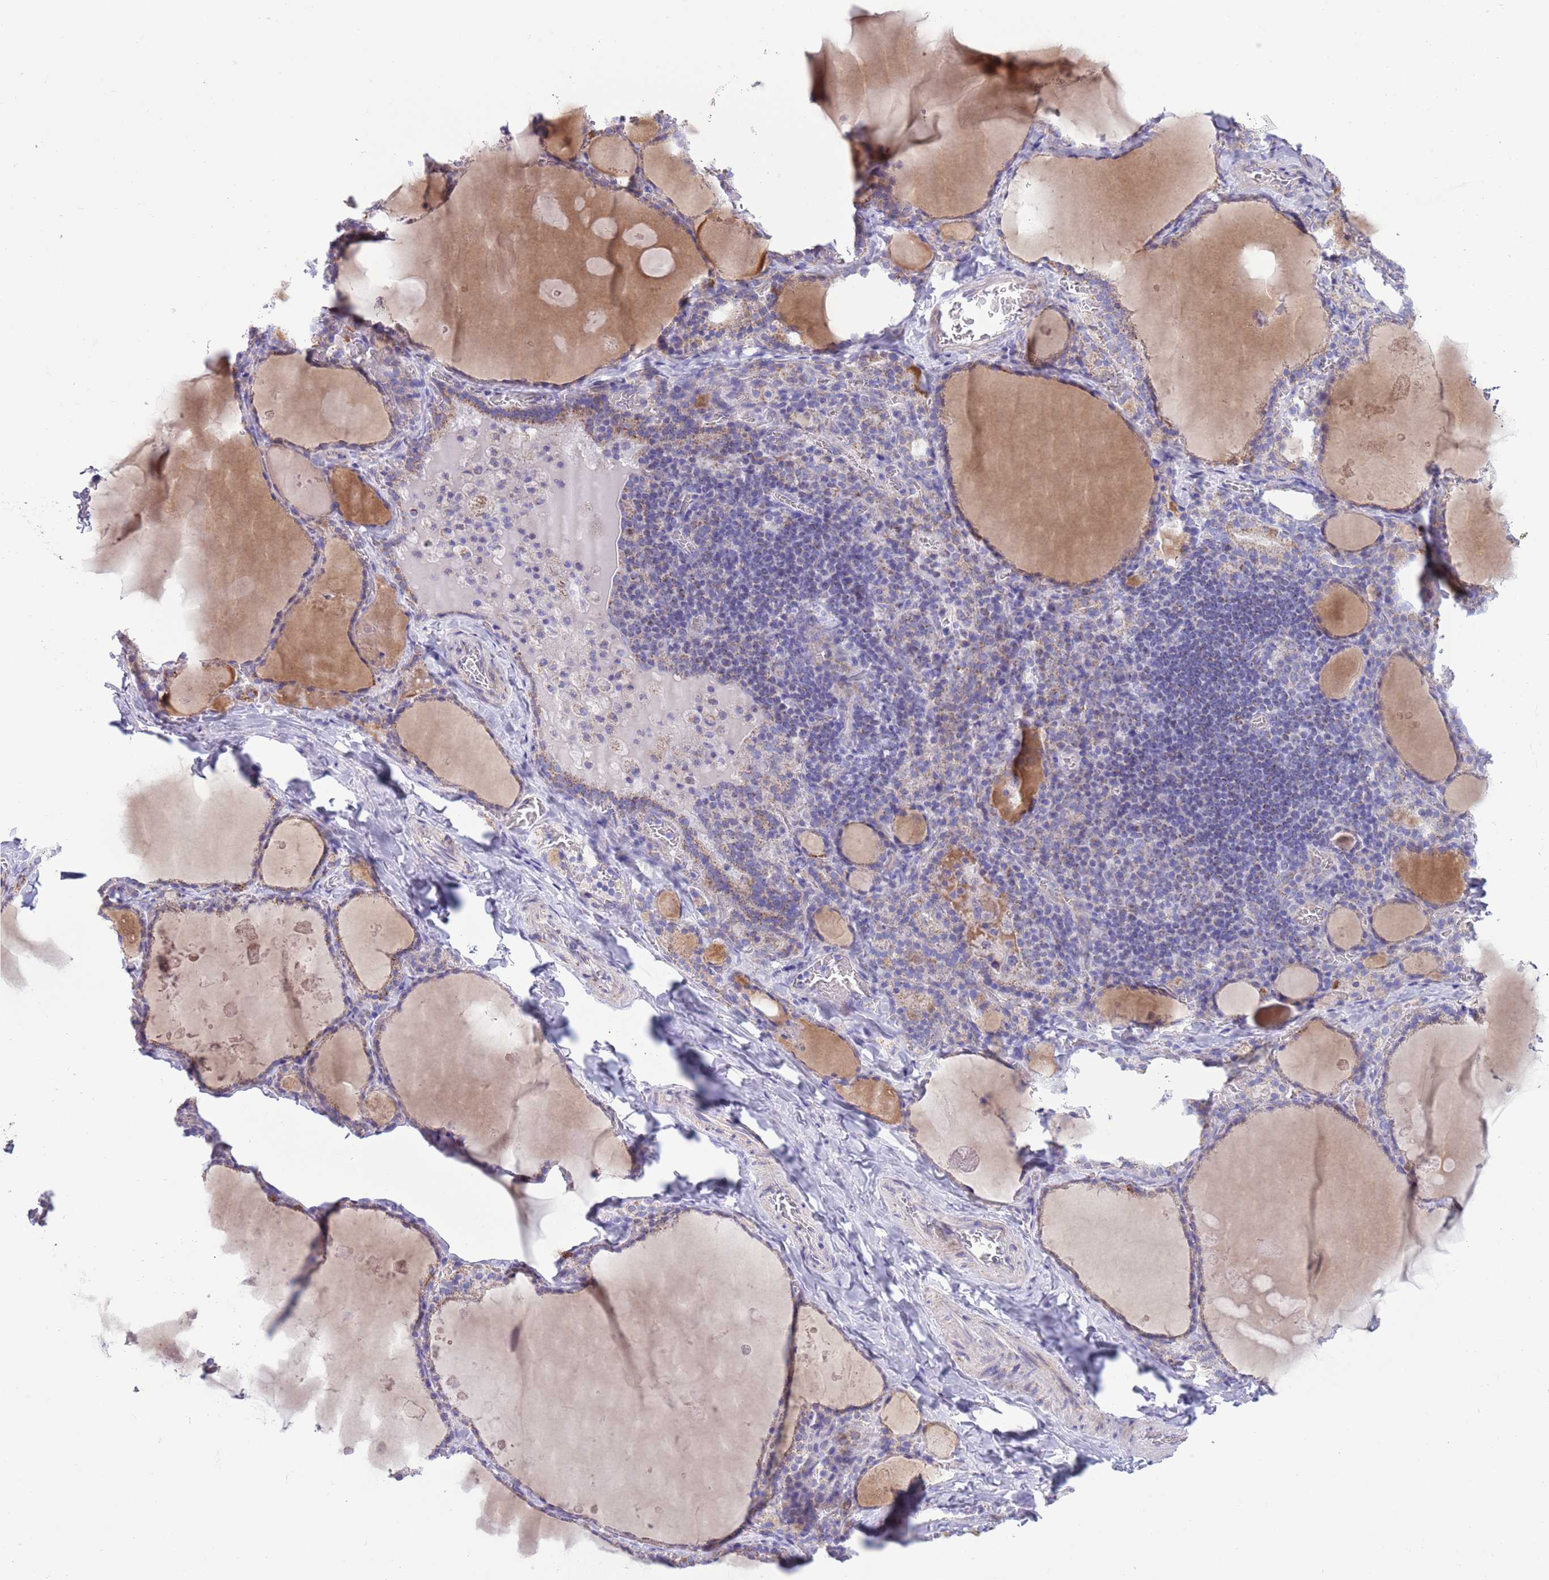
{"staining": {"intensity": "moderate", "quantity": "<25%", "location": "cytoplasmic/membranous"}, "tissue": "thyroid gland", "cell_type": "Glandular cells", "image_type": "normal", "snomed": [{"axis": "morphology", "description": "Normal tissue, NOS"}, {"axis": "topography", "description": "Thyroid gland"}], "caption": "Human thyroid gland stained for a protein (brown) reveals moderate cytoplasmic/membranous positive expression in about <25% of glandular cells.", "gene": "MOCOS", "patient": {"sex": "male", "age": 56}}